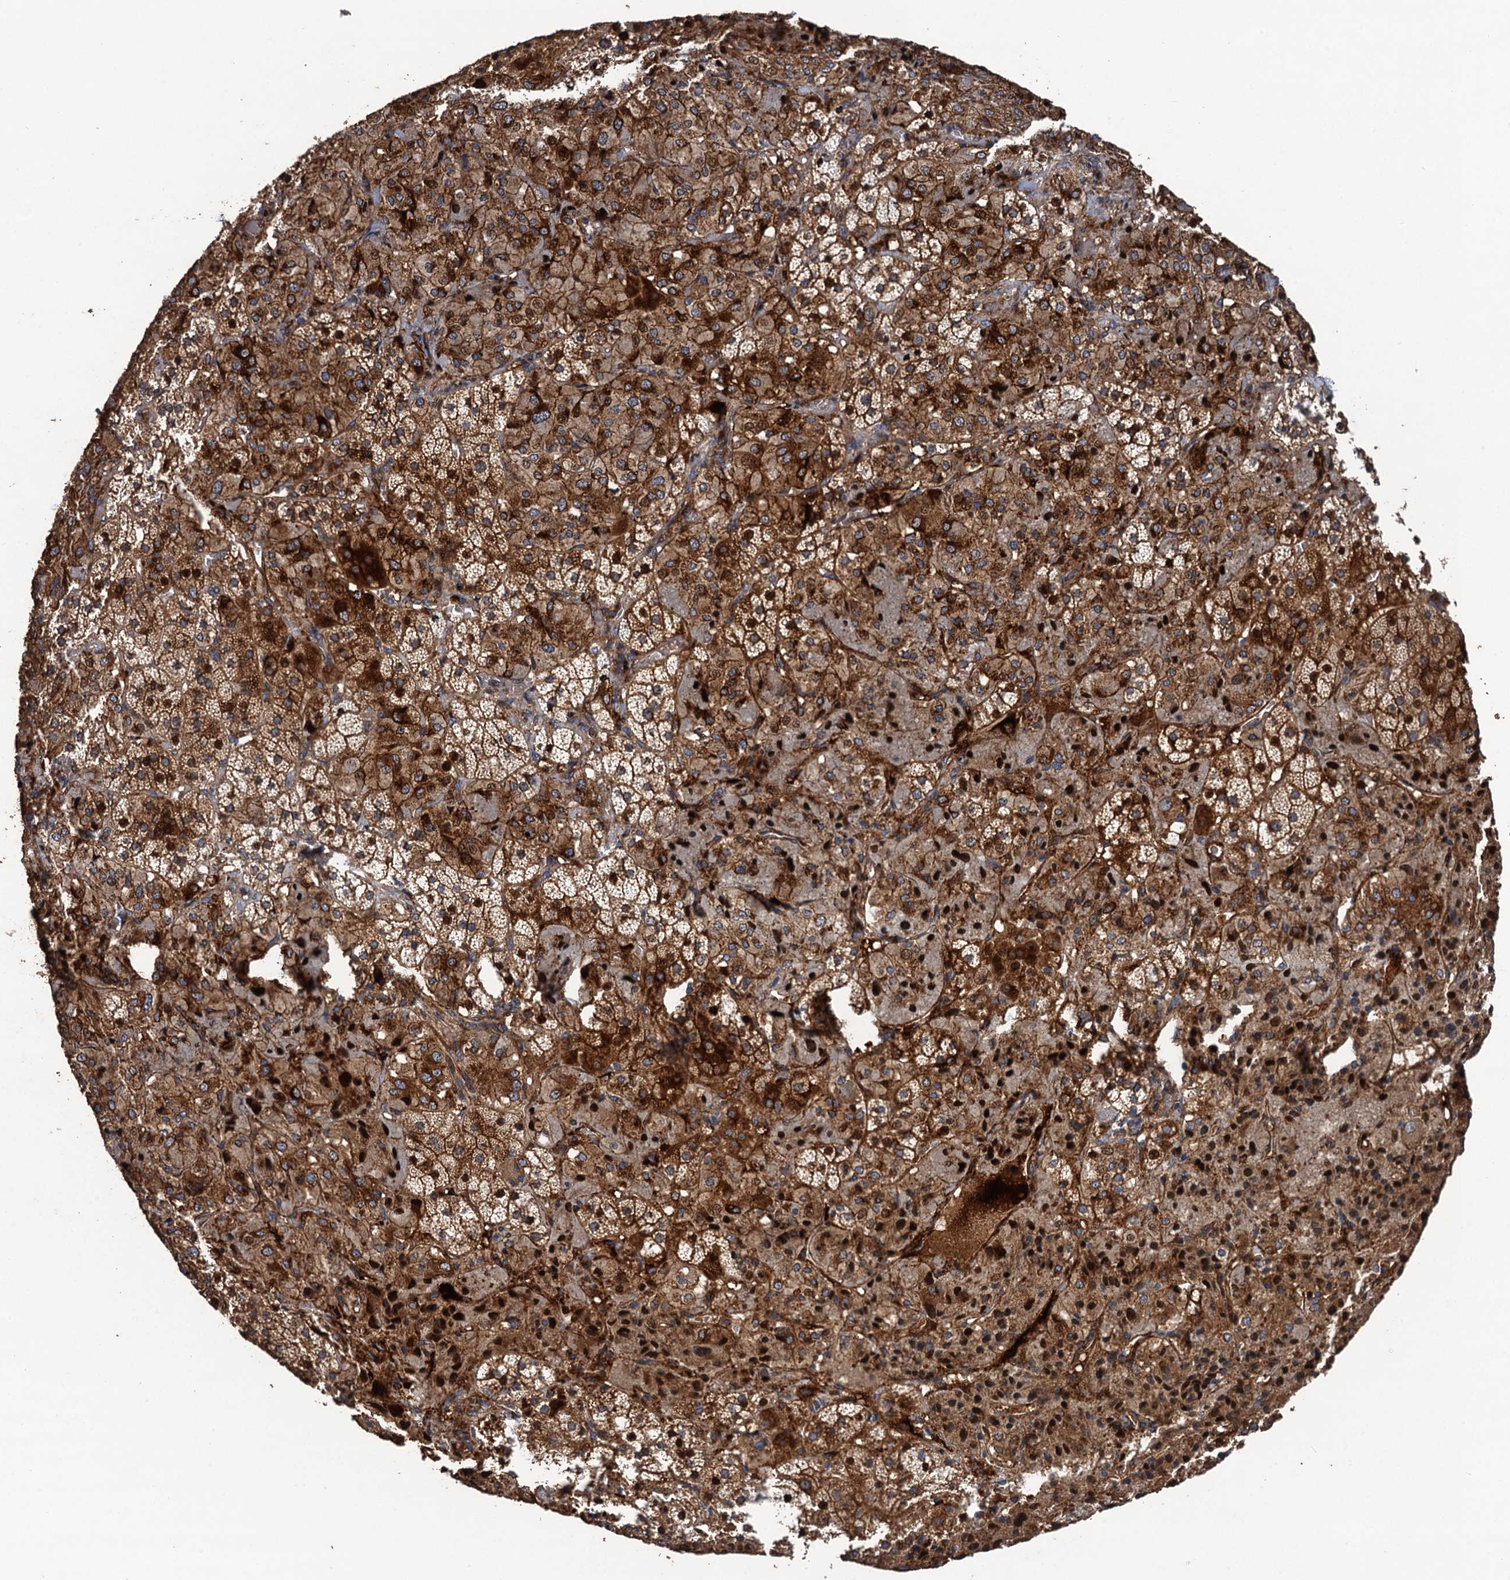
{"staining": {"intensity": "moderate", "quantity": ">75%", "location": "cytoplasmic/membranous,nuclear"}, "tissue": "adrenal gland", "cell_type": "Glandular cells", "image_type": "normal", "snomed": [{"axis": "morphology", "description": "Normal tissue, NOS"}, {"axis": "topography", "description": "Adrenal gland"}], "caption": "Protein analysis of unremarkable adrenal gland demonstrates moderate cytoplasmic/membranous,nuclear expression in about >75% of glandular cells. (DAB (3,3'-diaminobenzidine) = brown stain, brightfield microscopy at high magnification).", "gene": "TMEM39B", "patient": {"sex": "female", "age": 44}}